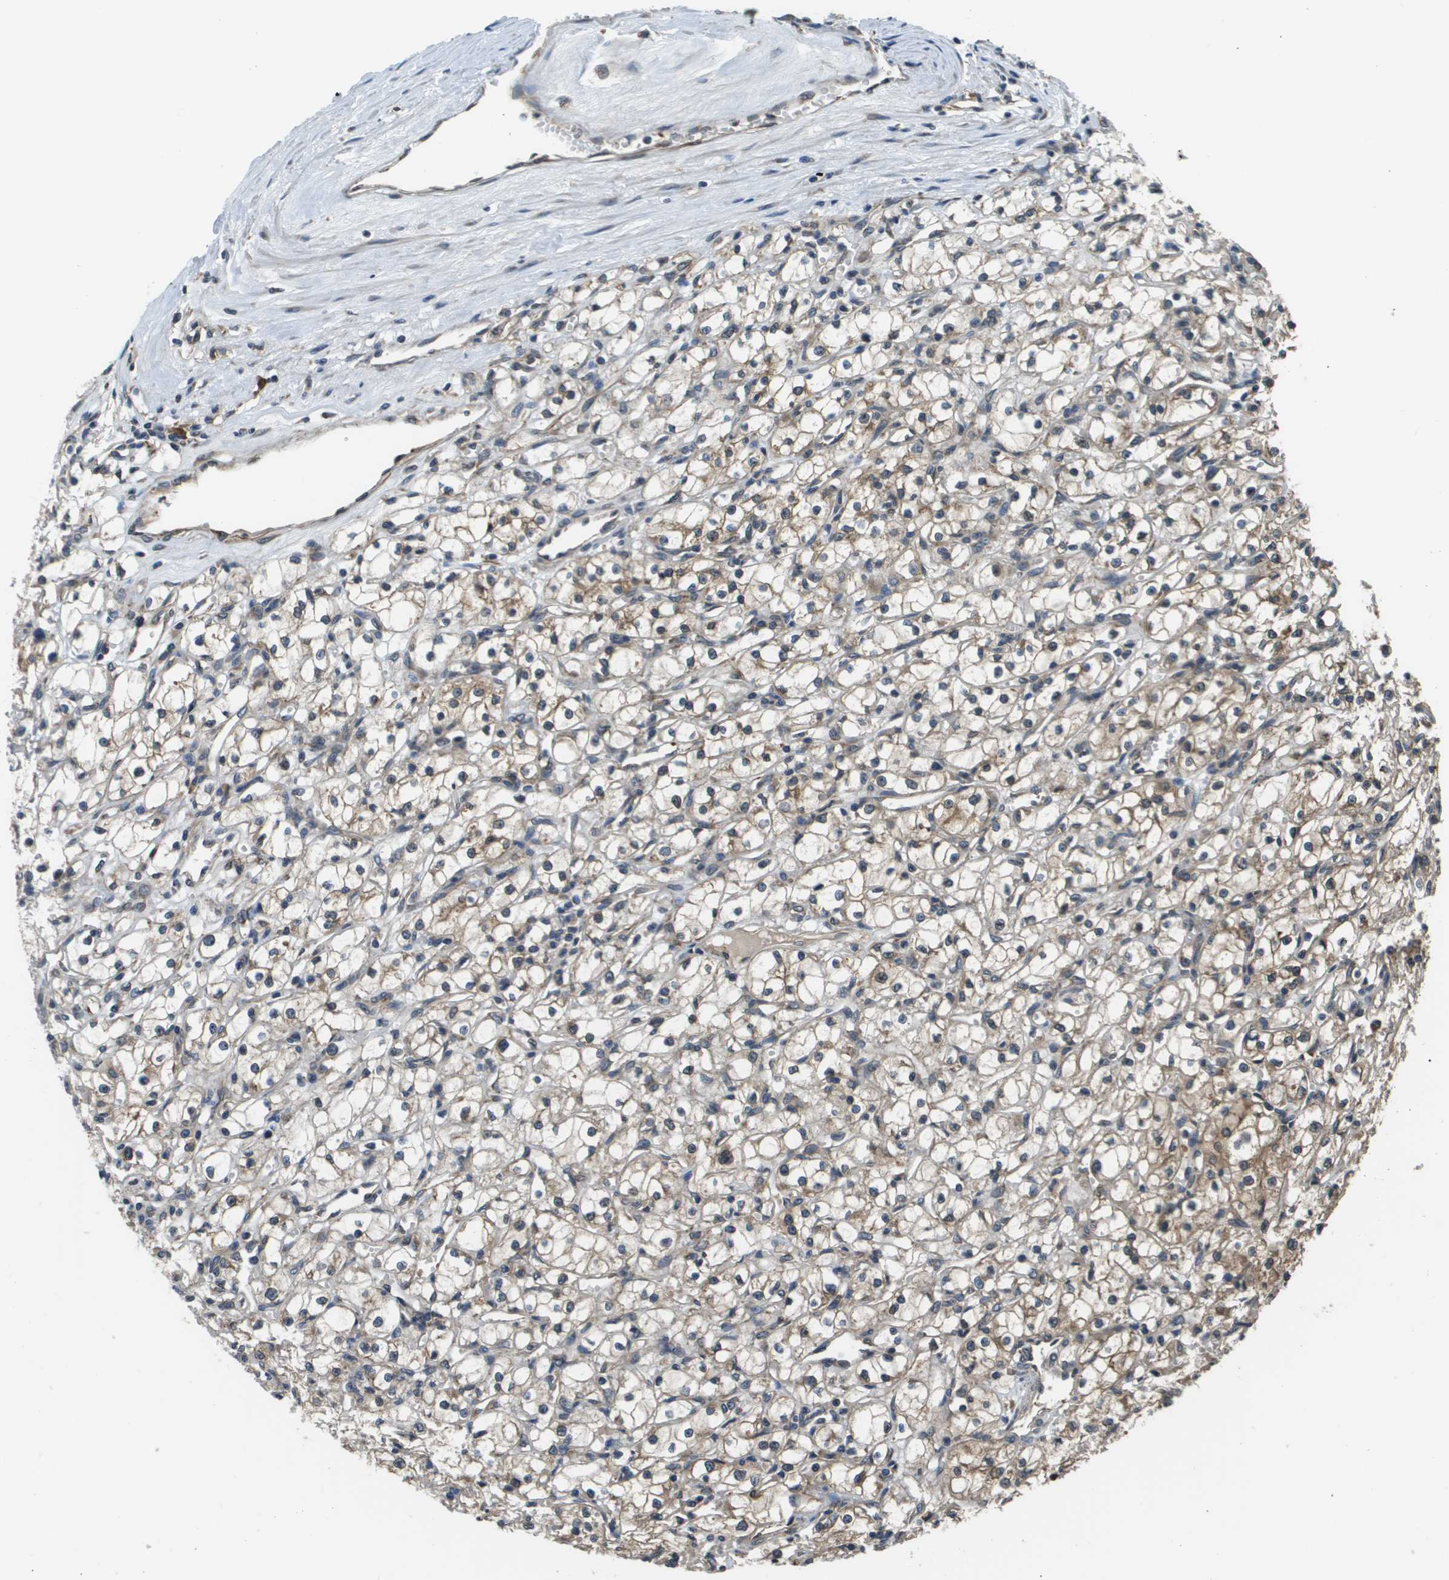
{"staining": {"intensity": "weak", "quantity": ">75%", "location": "cytoplasmic/membranous"}, "tissue": "renal cancer", "cell_type": "Tumor cells", "image_type": "cancer", "snomed": [{"axis": "morphology", "description": "Adenocarcinoma, NOS"}, {"axis": "topography", "description": "Kidney"}], "caption": "Immunohistochemistry image of adenocarcinoma (renal) stained for a protein (brown), which shows low levels of weak cytoplasmic/membranous expression in approximately >75% of tumor cells.", "gene": "SEC62", "patient": {"sex": "male", "age": 56}}